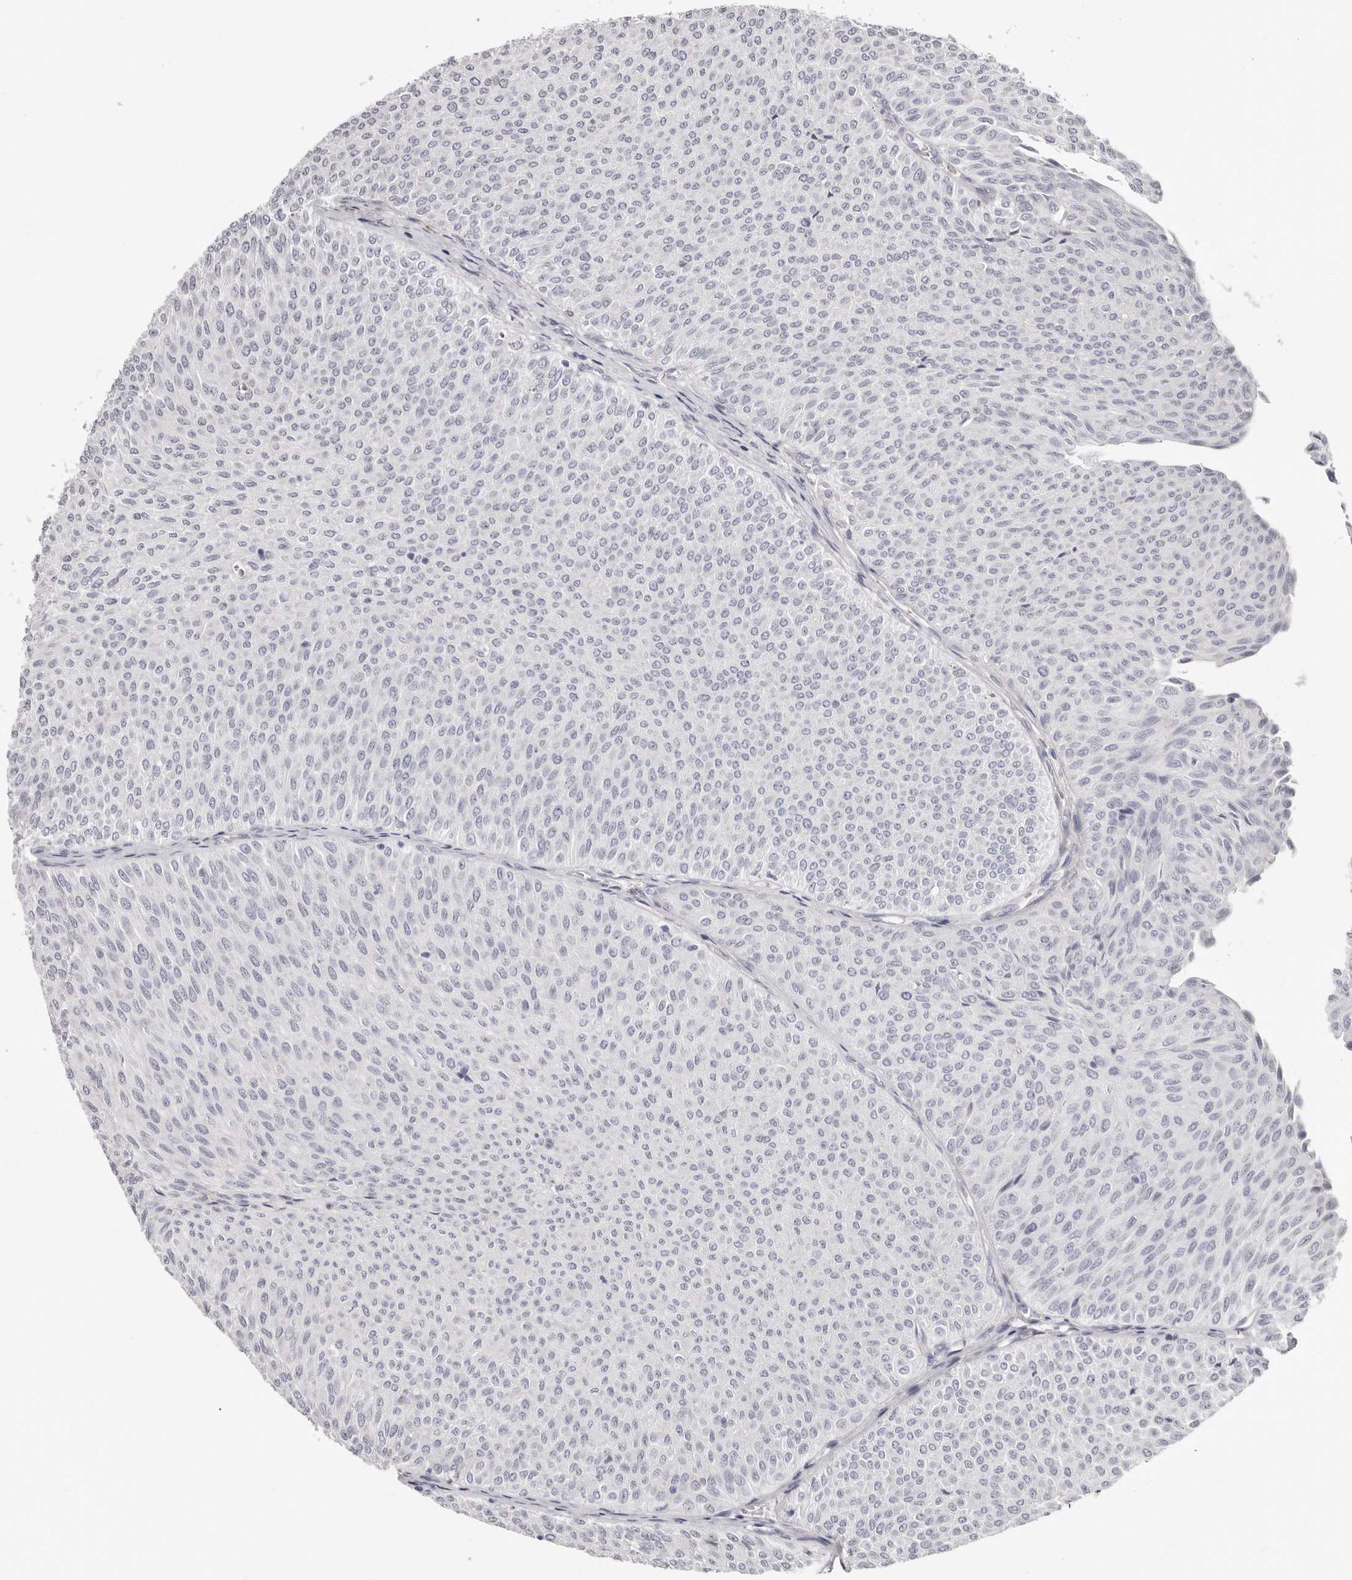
{"staining": {"intensity": "negative", "quantity": "none", "location": "none"}, "tissue": "urothelial cancer", "cell_type": "Tumor cells", "image_type": "cancer", "snomed": [{"axis": "morphology", "description": "Urothelial carcinoma, Low grade"}, {"axis": "topography", "description": "Urinary bladder"}], "caption": "Tumor cells show no significant expression in urothelial carcinoma (low-grade).", "gene": "PKDCC", "patient": {"sex": "male", "age": 78}}